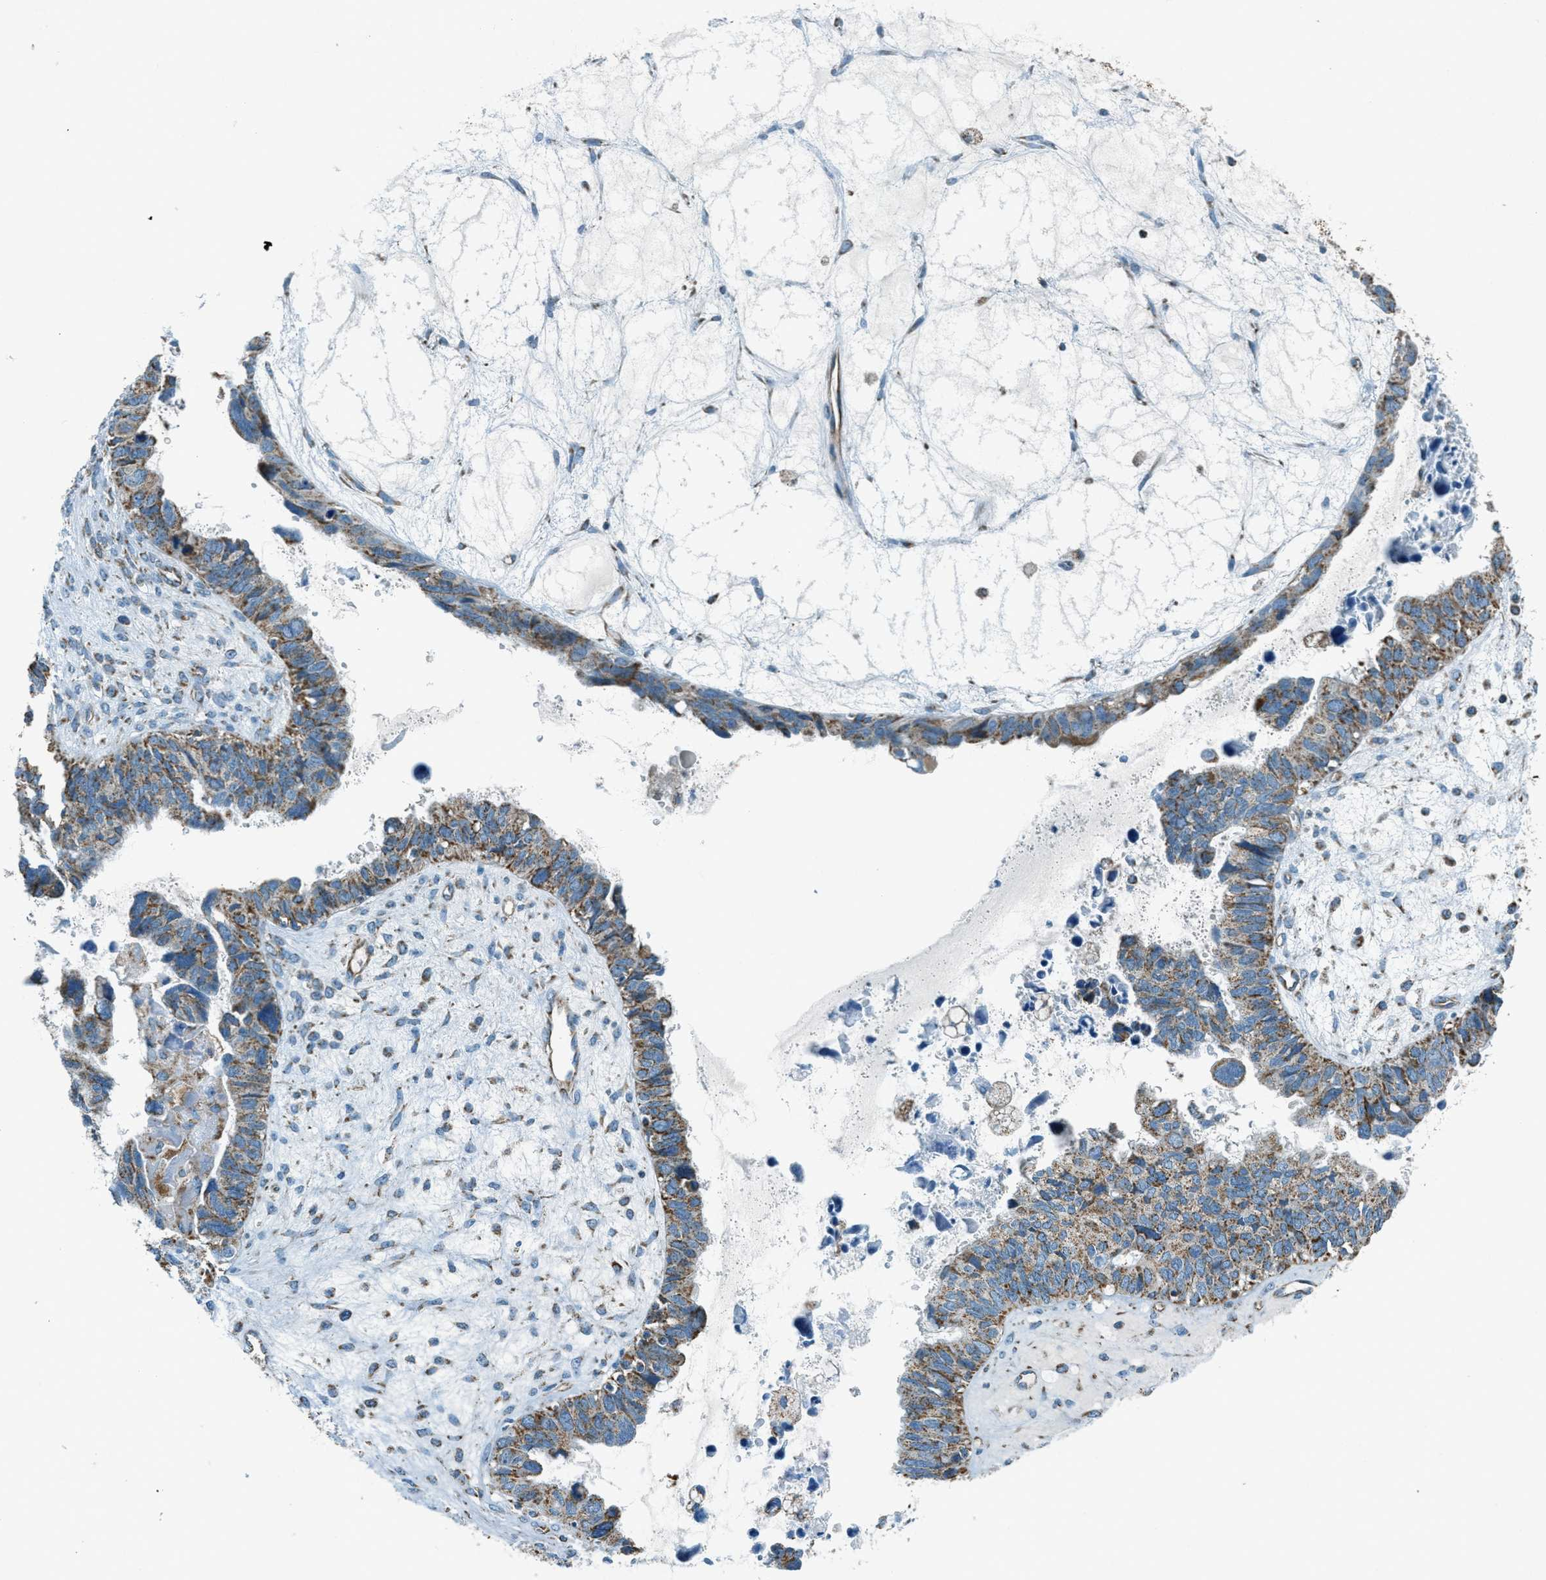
{"staining": {"intensity": "weak", "quantity": ">75%", "location": "cytoplasmic/membranous"}, "tissue": "ovarian cancer", "cell_type": "Tumor cells", "image_type": "cancer", "snomed": [{"axis": "morphology", "description": "Cystadenocarcinoma, serous, NOS"}, {"axis": "topography", "description": "Ovary"}], "caption": "Ovarian cancer was stained to show a protein in brown. There is low levels of weak cytoplasmic/membranous expression in approximately >75% of tumor cells. (Stains: DAB (3,3'-diaminobenzidine) in brown, nuclei in blue, Microscopy: brightfield microscopy at high magnification).", "gene": "CHST15", "patient": {"sex": "female", "age": 79}}